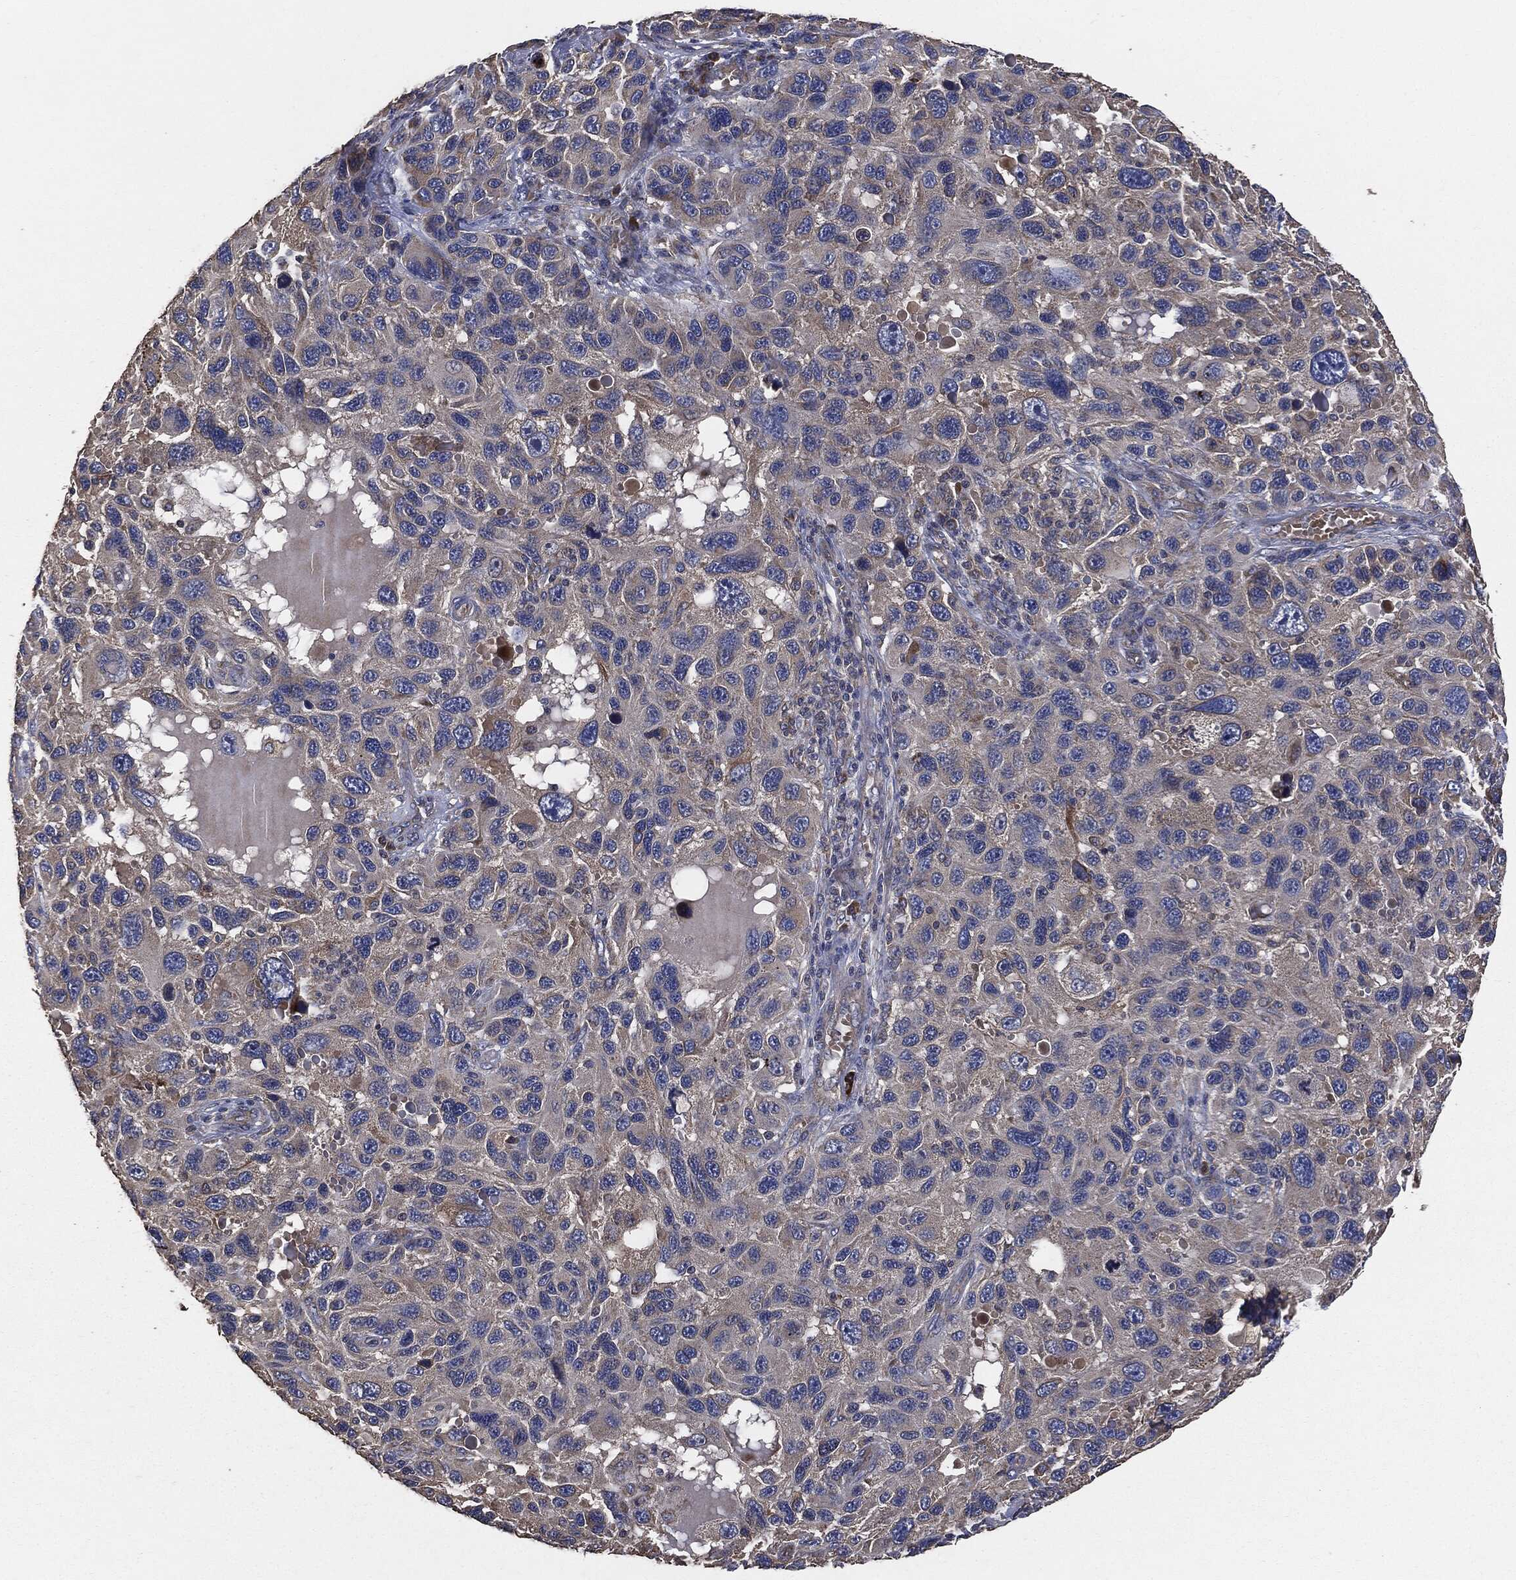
{"staining": {"intensity": "moderate", "quantity": "<25%", "location": "cytoplasmic/membranous"}, "tissue": "melanoma", "cell_type": "Tumor cells", "image_type": "cancer", "snomed": [{"axis": "morphology", "description": "Malignant melanoma, NOS"}, {"axis": "topography", "description": "Skin"}], "caption": "Immunohistochemical staining of human melanoma exhibits low levels of moderate cytoplasmic/membranous expression in about <25% of tumor cells. The protein is shown in brown color, while the nuclei are stained blue.", "gene": "STK3", "patient": {"sex": "male", "age": 53}}